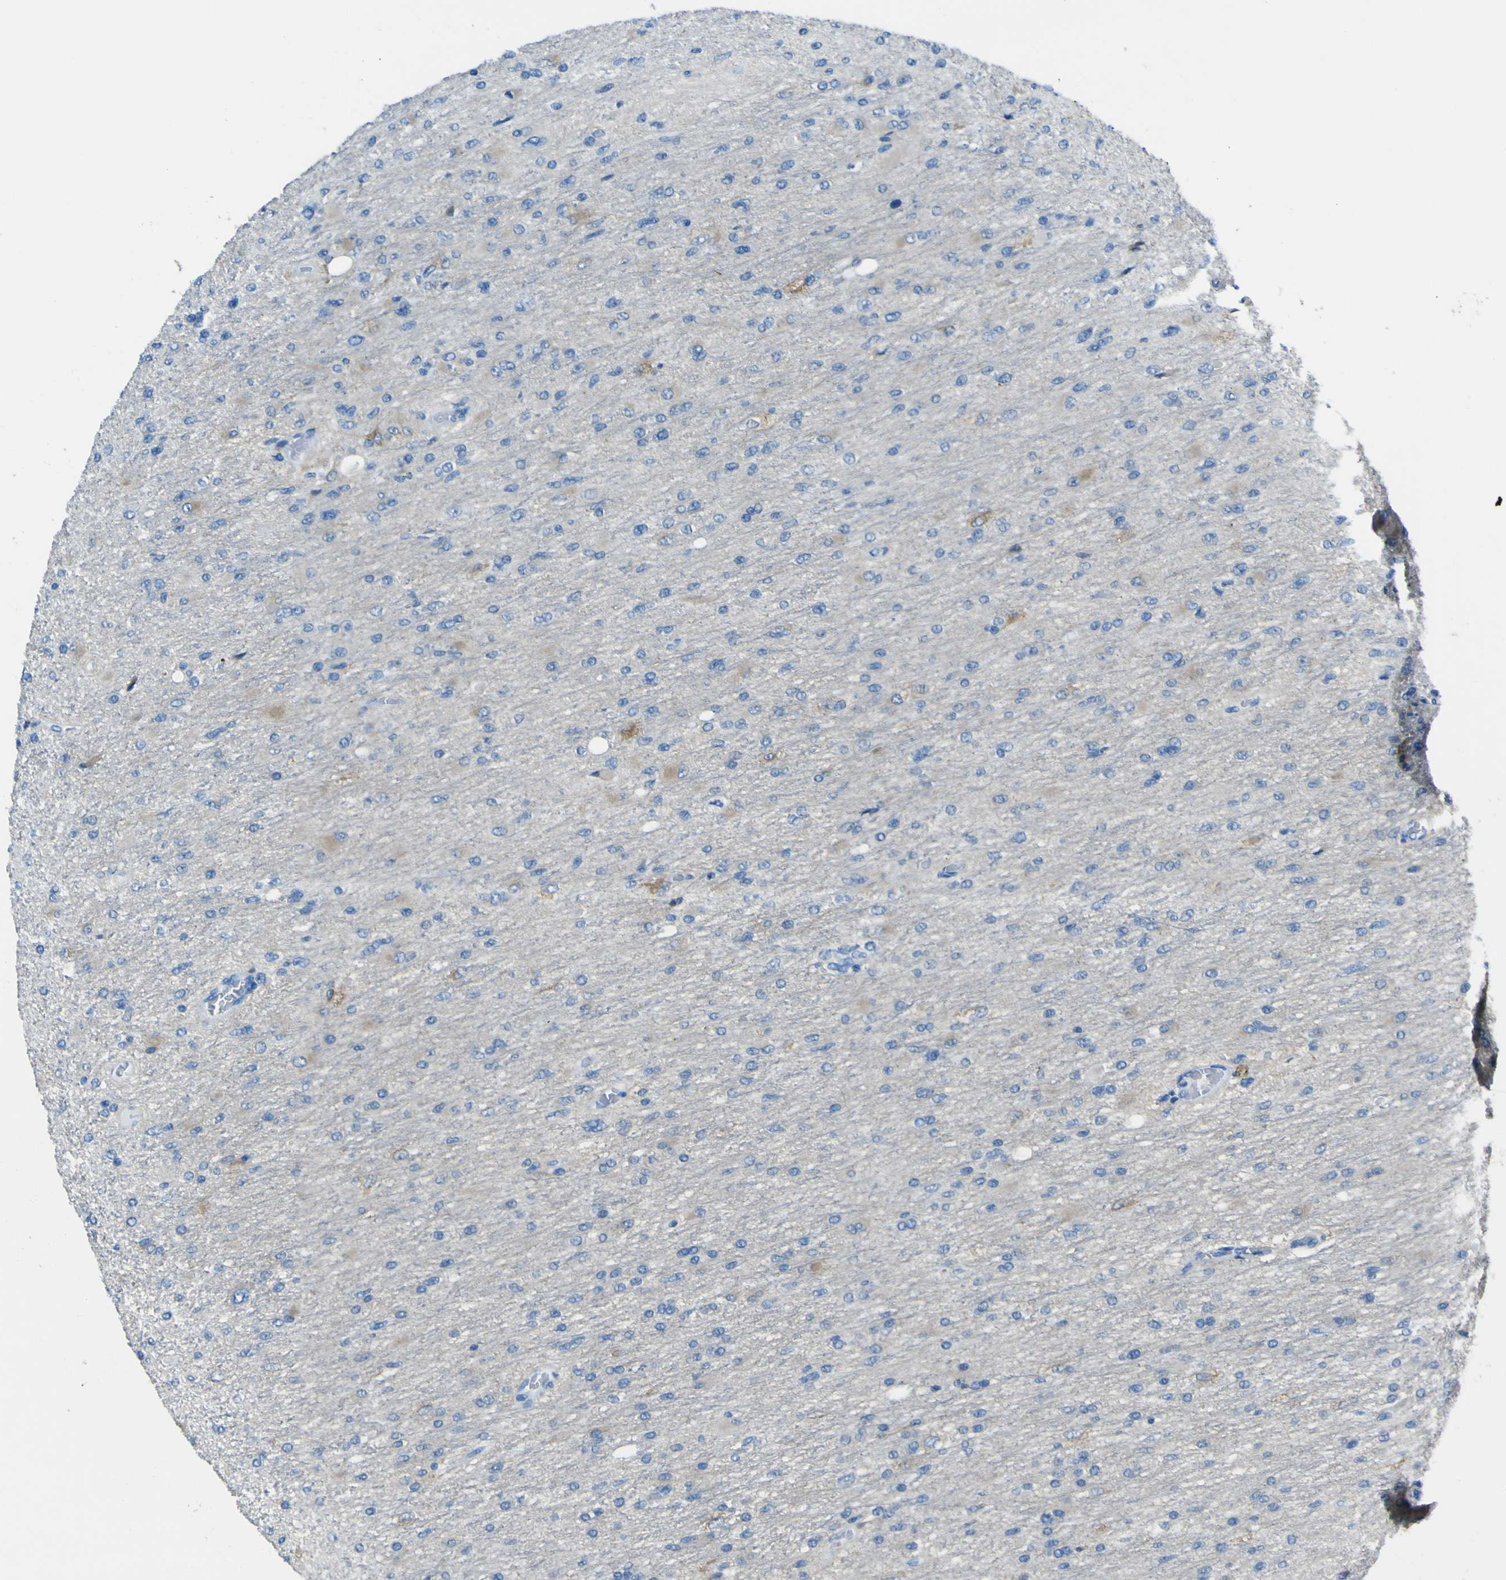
{"staining": {"intensity": "negative", "quantity": "none", "location": "none"}, "tissue": "glioma", "cell_type": "Tumor cells", "image_type": "cancer", "snomed": [{"axis": "morphology", "description": "Glioma, malignant, High grade"}, {"axis": "topography", "description": "Cerebral cortex"}], "caption": "Tumor cells show no significant protein expression in glioma. (DAB (3,3'-diaminobenzidine) immunohistochemistry, high magnification).", "gene": "PHKG1", "patient": {"sex": "female", "age": 36}}